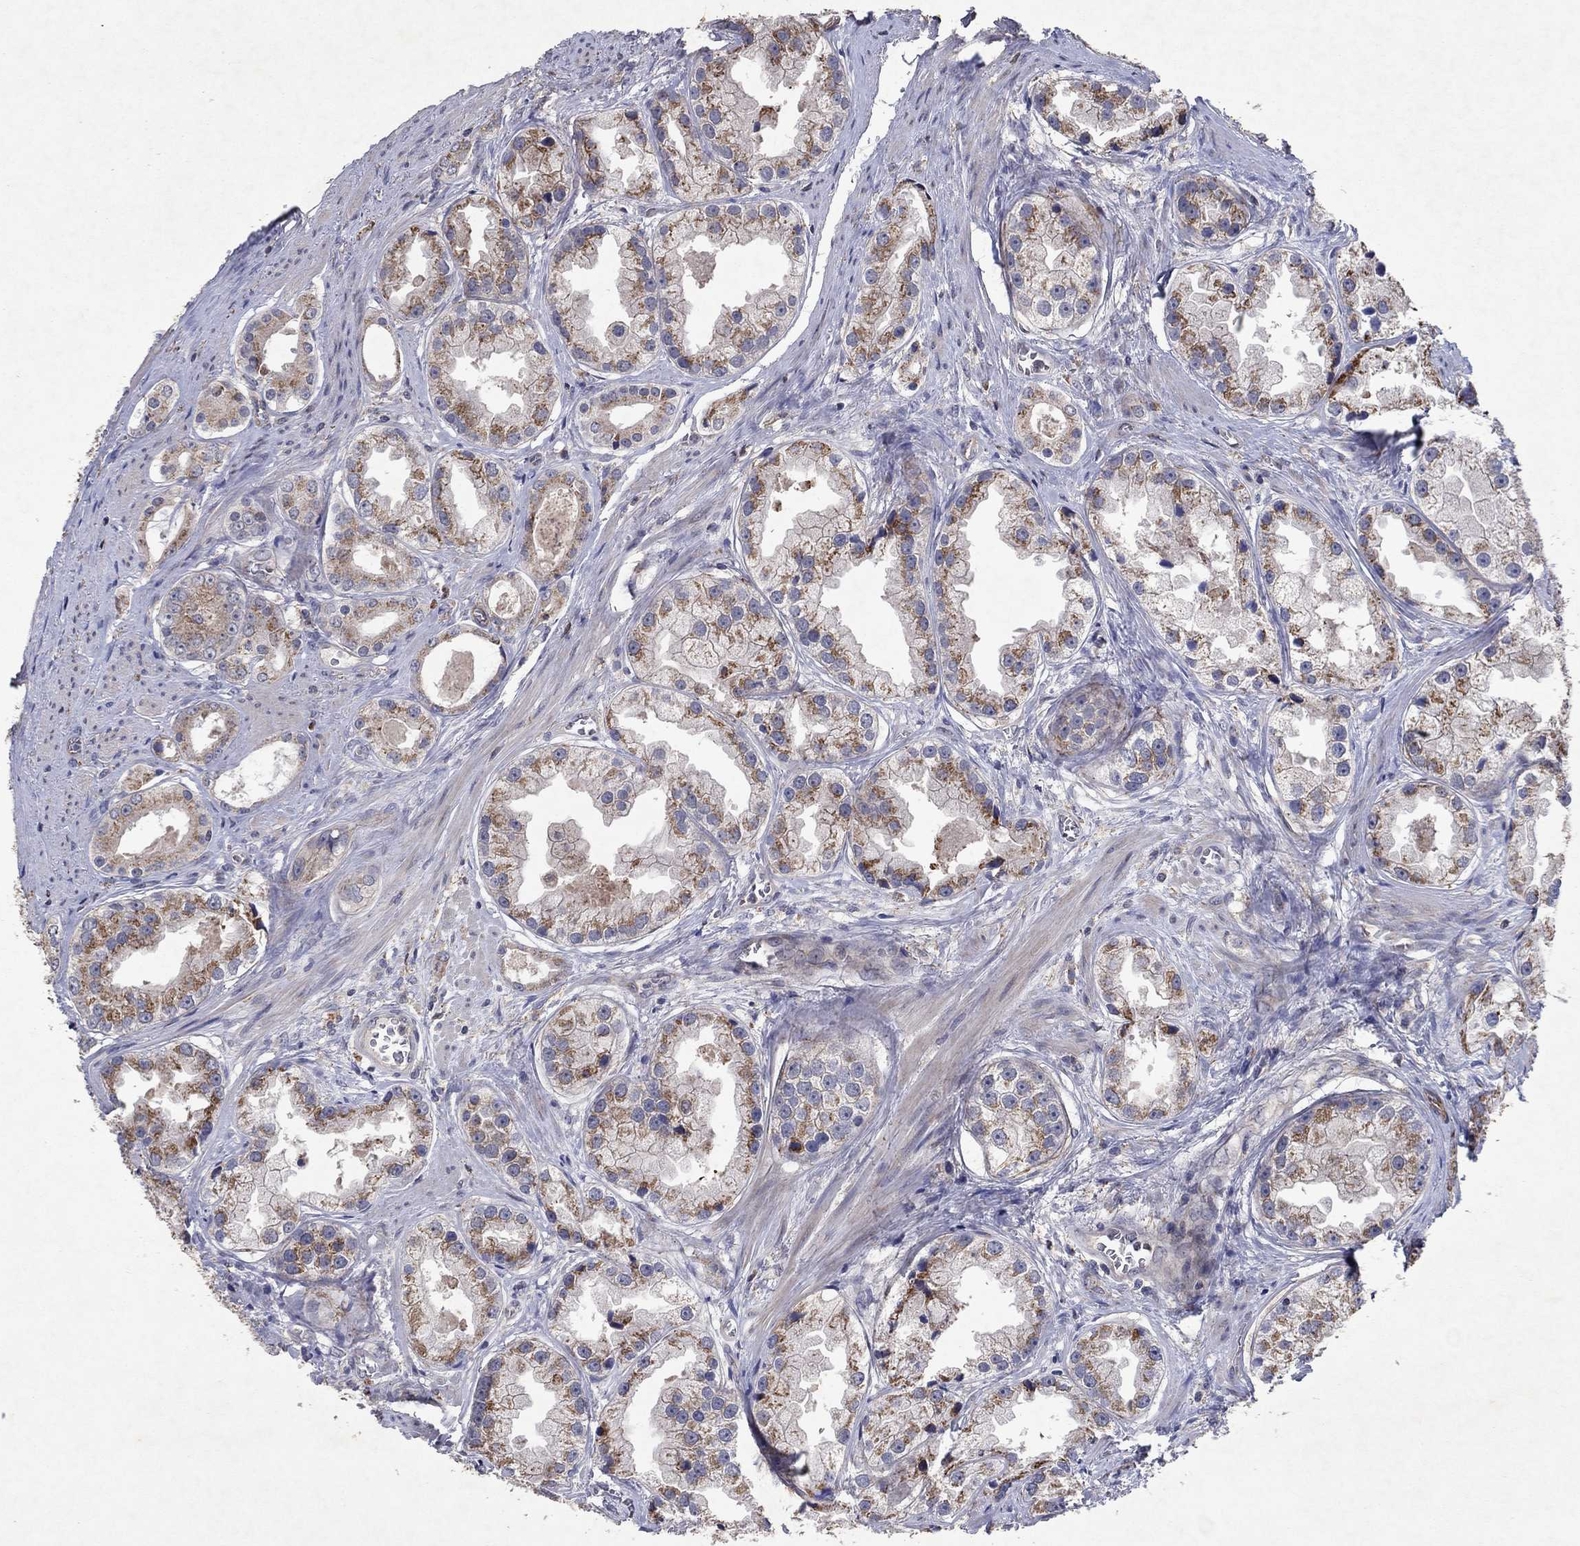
{"staining": {"intensity": "moderate", "quantity": ">75%", "location": "cytoplasmic/membranous"}, "tissue": "prostate cancer", "cell_type": "Tumor cells", "image_type": "cancer", "snomed": [{"axis": "morphology", "description": "Adenocarcinoma, NOS"}, {"axis": "topography", "description": "Prostate"}], "caption": "High-power microscopy captured an immunohistochemistry (IHC) micrograph of adenocarcinoma (prostate), revealing moderate cytoplasmic/membranous expression in about >75% of tumor cells.", "gene": "FRG1", "patient": {"sex": "male", "age": 61}}